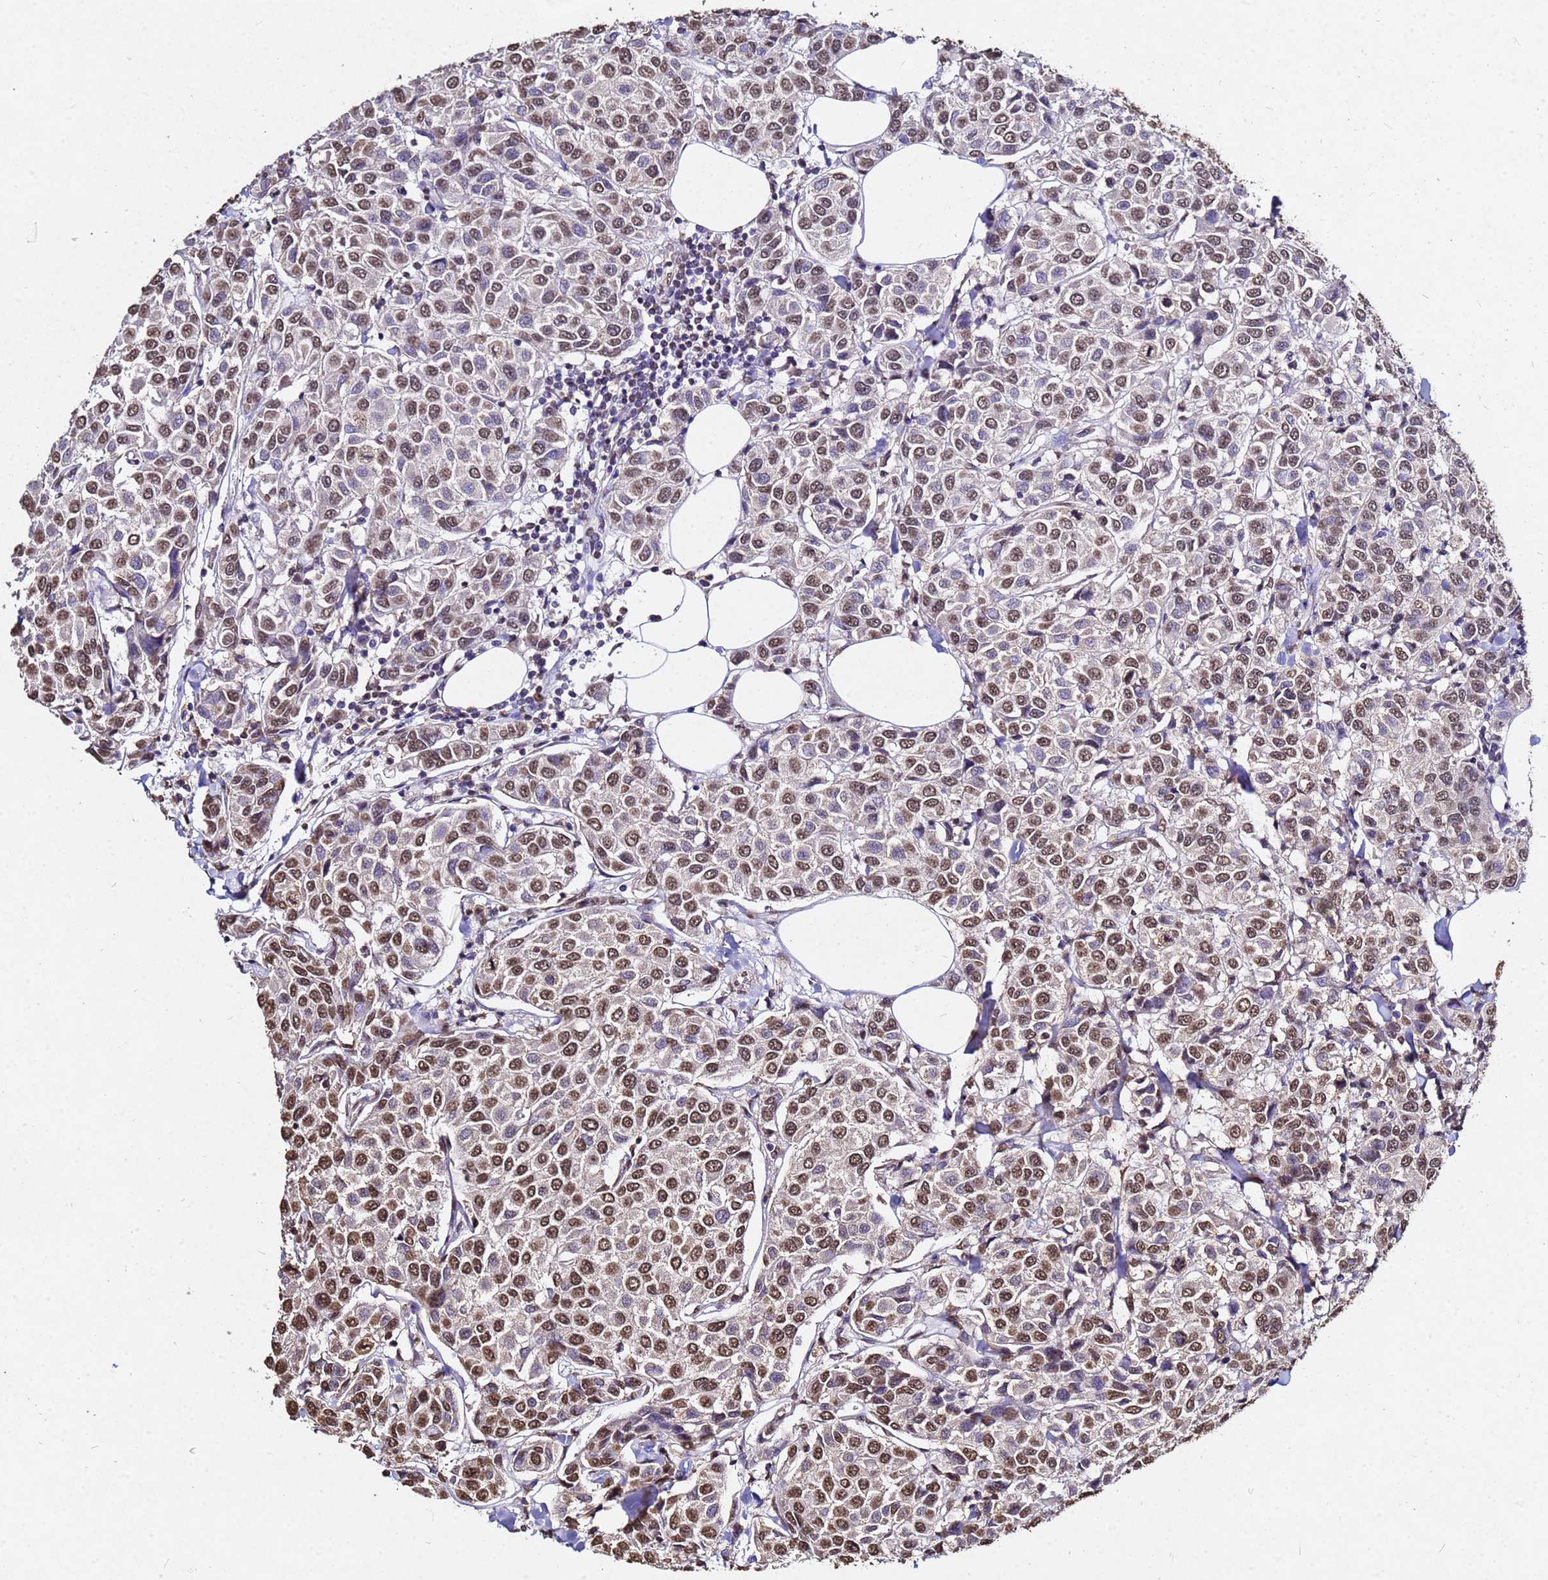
{"staining": {"intensity": "moderate", "quantity": ">75%", "location": "nuclear"}, "tissue": "breast cancer", "cell_type": "Tumor cells", "image_type": "cancer", "snomed": [{"axis": "morphology", "description": "Duct carcinoma"}, {"axis": "topography", "description": "Breast"}], "caption": "This histopathology image shows breast cancer stained with IHC to label a protein in brown. The nuclear of tumor cells show moderate positivity for the protein. Nuclei are counter-stained blue.", "gene": "MYOCD", "patient": {"sex": "female", "age": 55}}